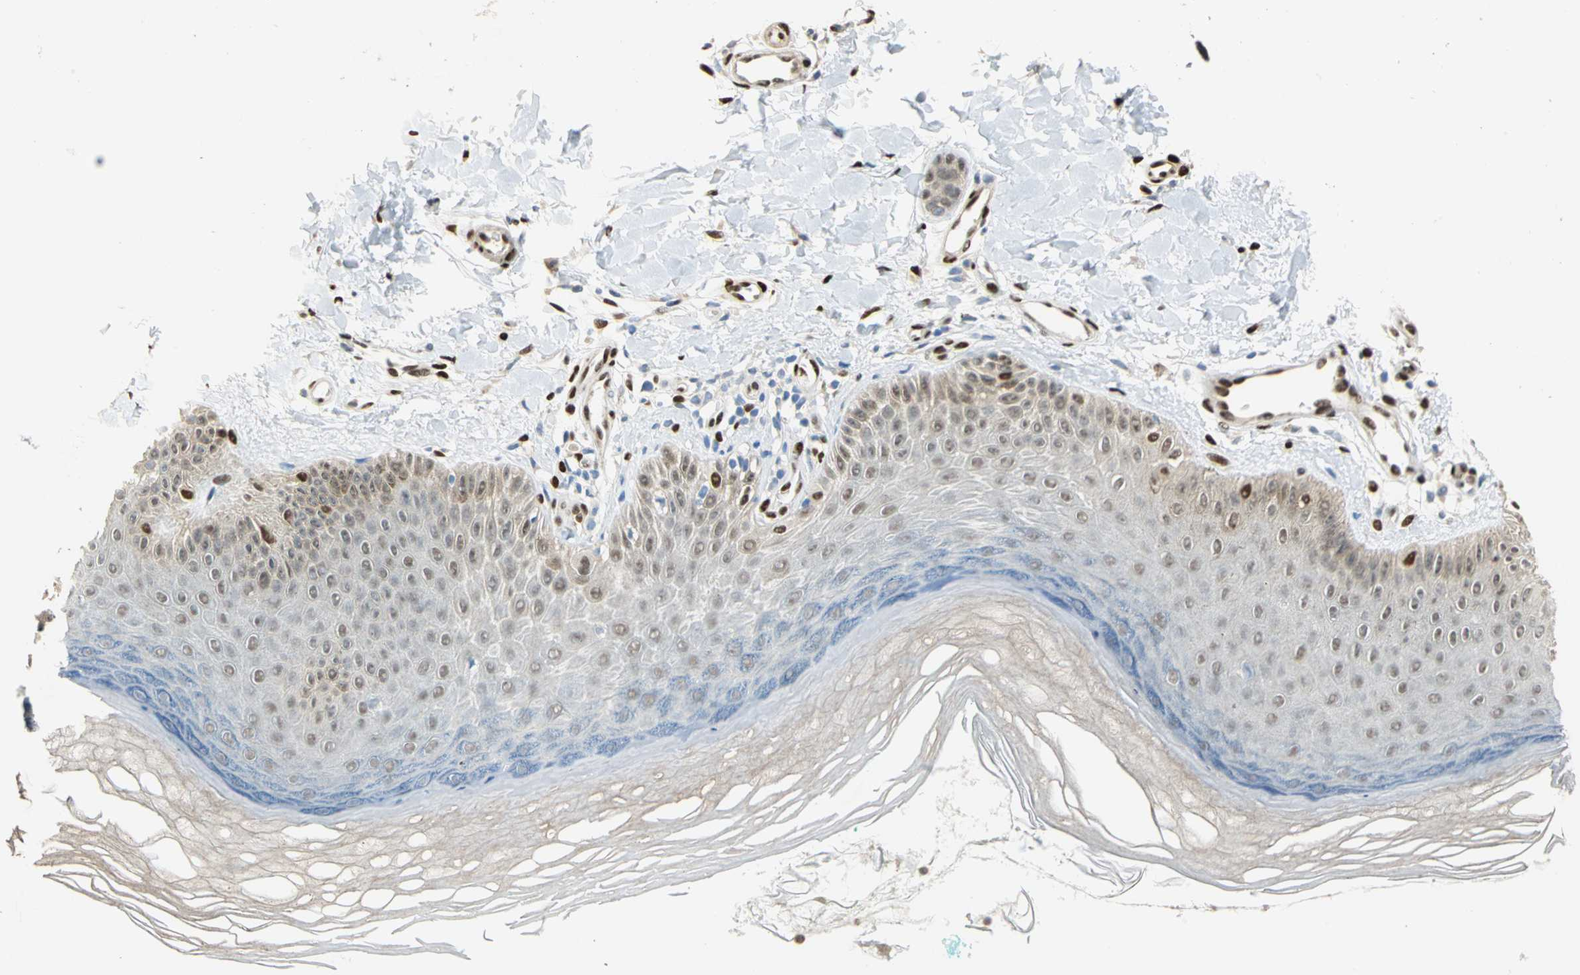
{"staining": {"intensity": "strong", "quantity": ">75%", "location": "nuclear"}, "tissue": "skin", "cell_type": "Fibroblasts", "image_type": "normal", "snomed": [{"axis": "morphology", "description": "Normal tissue, NOS"}, {"axis": "topography", "description": "Skin"}], "caption": "This photomicrograph demonstrates immunohistochemistry staining of normal human skin, with high strong nuclear positivity in about >75% of fibroblasts.", "gene": "RBFOX2", "patient": {"sex": "male", "age": 26}}